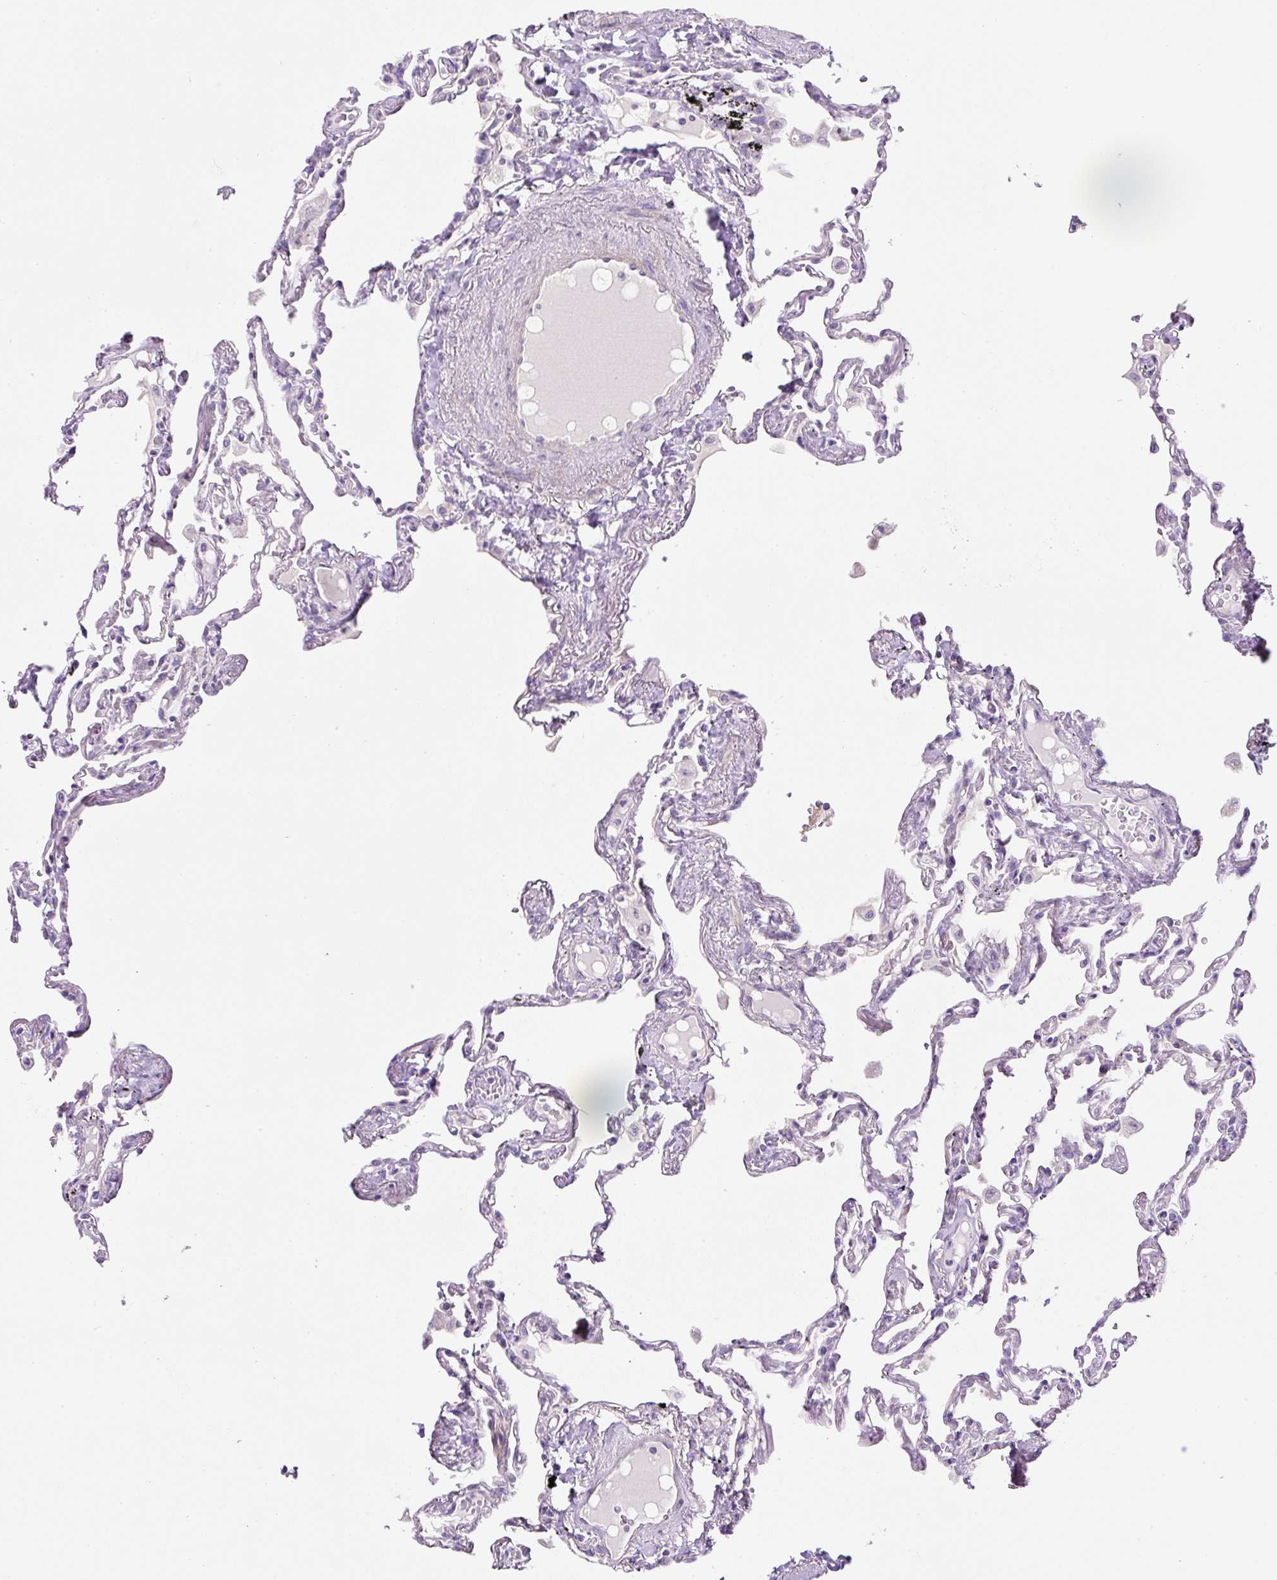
{"staining": {"intensity": "negative", "quantity": "none", "location": "none"}, "tissue": "lung", "cell_type": "Alveolar cells", "image_type": "normal", "snomed": [{"axis": "morphology", "description": "Normal tissue, NOS"}, {"axis": "topography", "description": "Lung"}], "caption": "DAB (3,3'-diaminobenzidine) immunohistochemical staining of normal lung shows no significant expression in alveolar cells.", "gene": "OGDHL", "patient": {"sex": "female", "age": 67}}